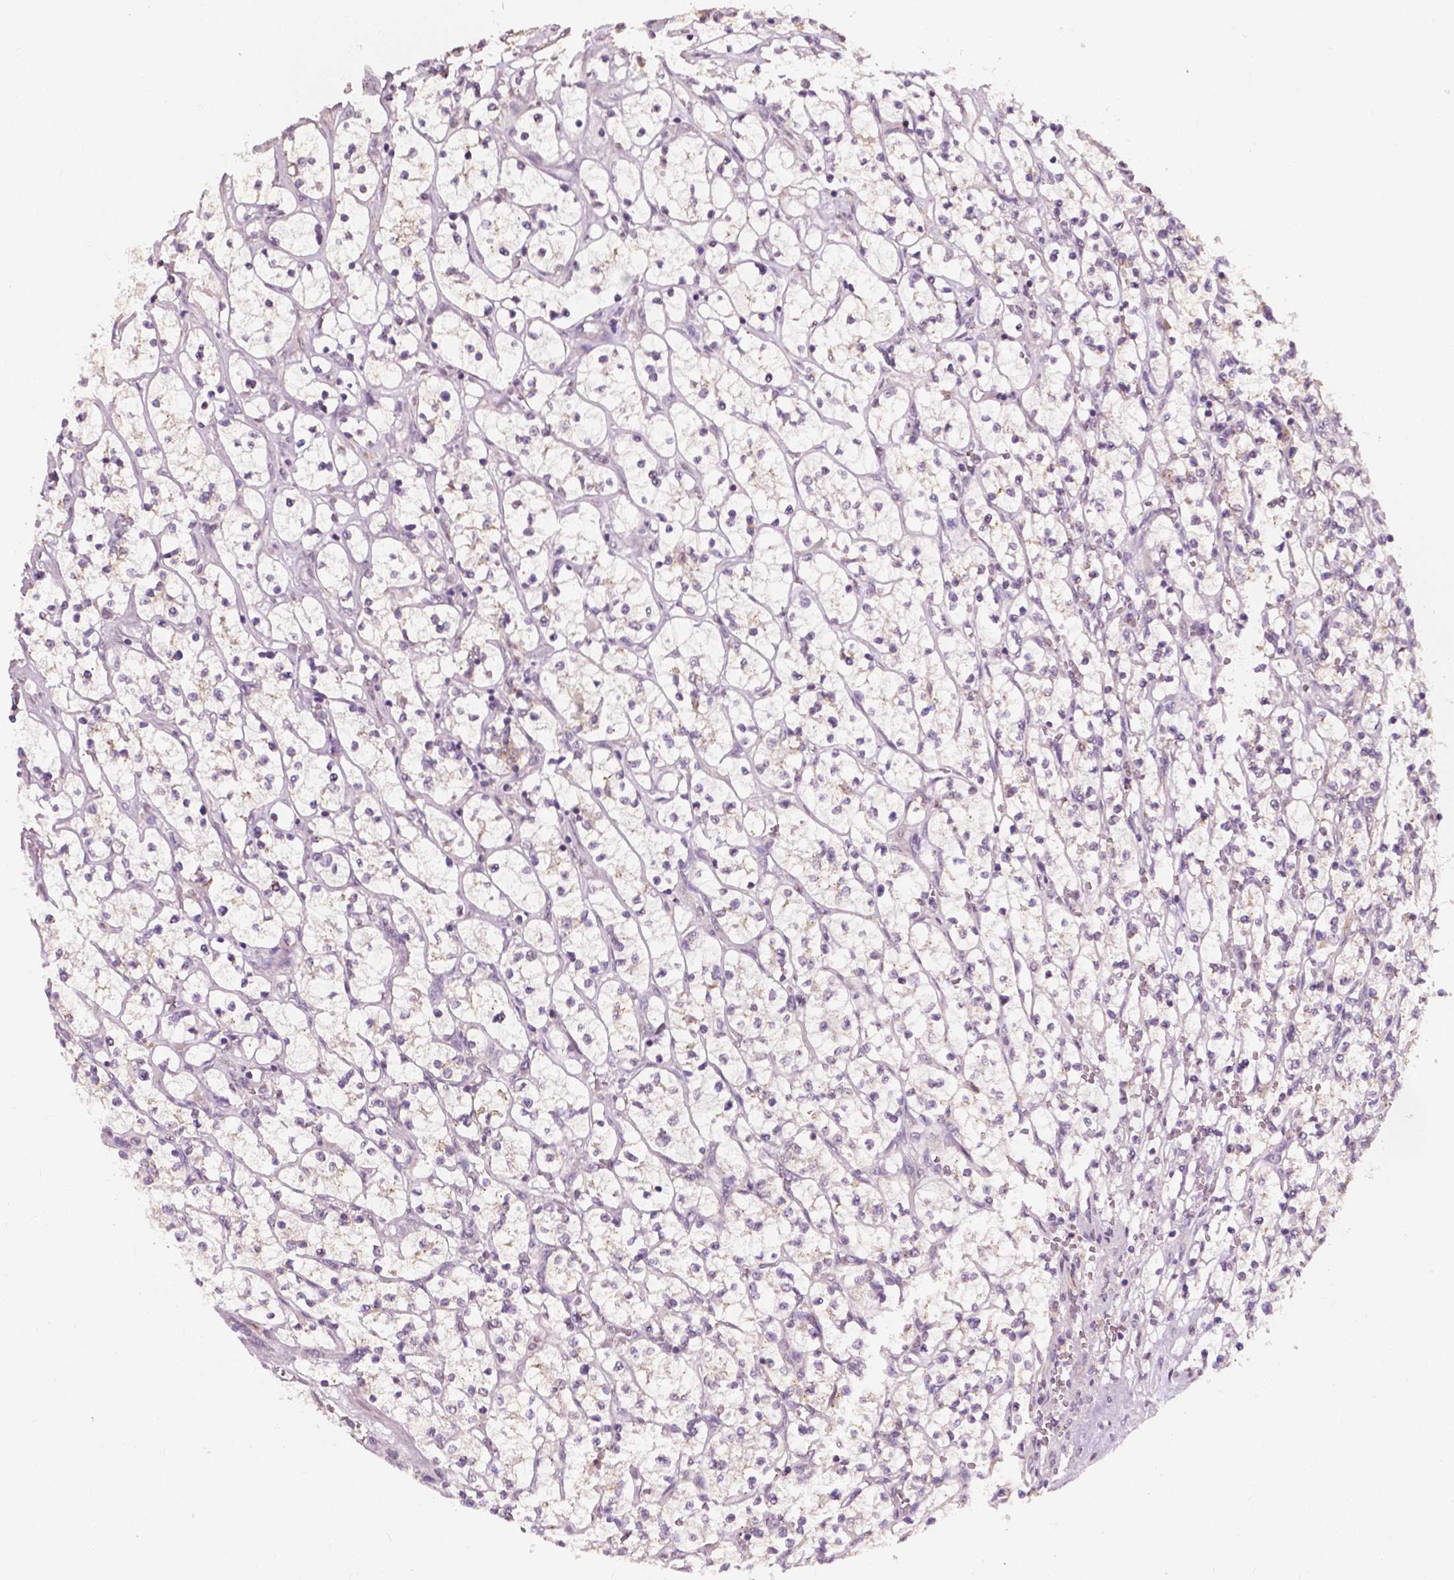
{"staining": {"intensity": "negative", "quantity": "none", "location": "none"}, "tissue": "renal cancer", "cell_type": "Tumor cells", "image_type": "cancer", "snomed": [{"axis": "morphology", "description": "Adenocarcinoma, NOS"}, {"axis": "topography", "description": "Kidney"}], "caption": "Renal cancer was stained to show a protein in brown. There is no significant expression in tumor cells. (Immunohistochemistry (ihc), brightfield microscopy, high magnification).", "gene": "EBAG9", "patient": {"sex": "female", "age": 64}}